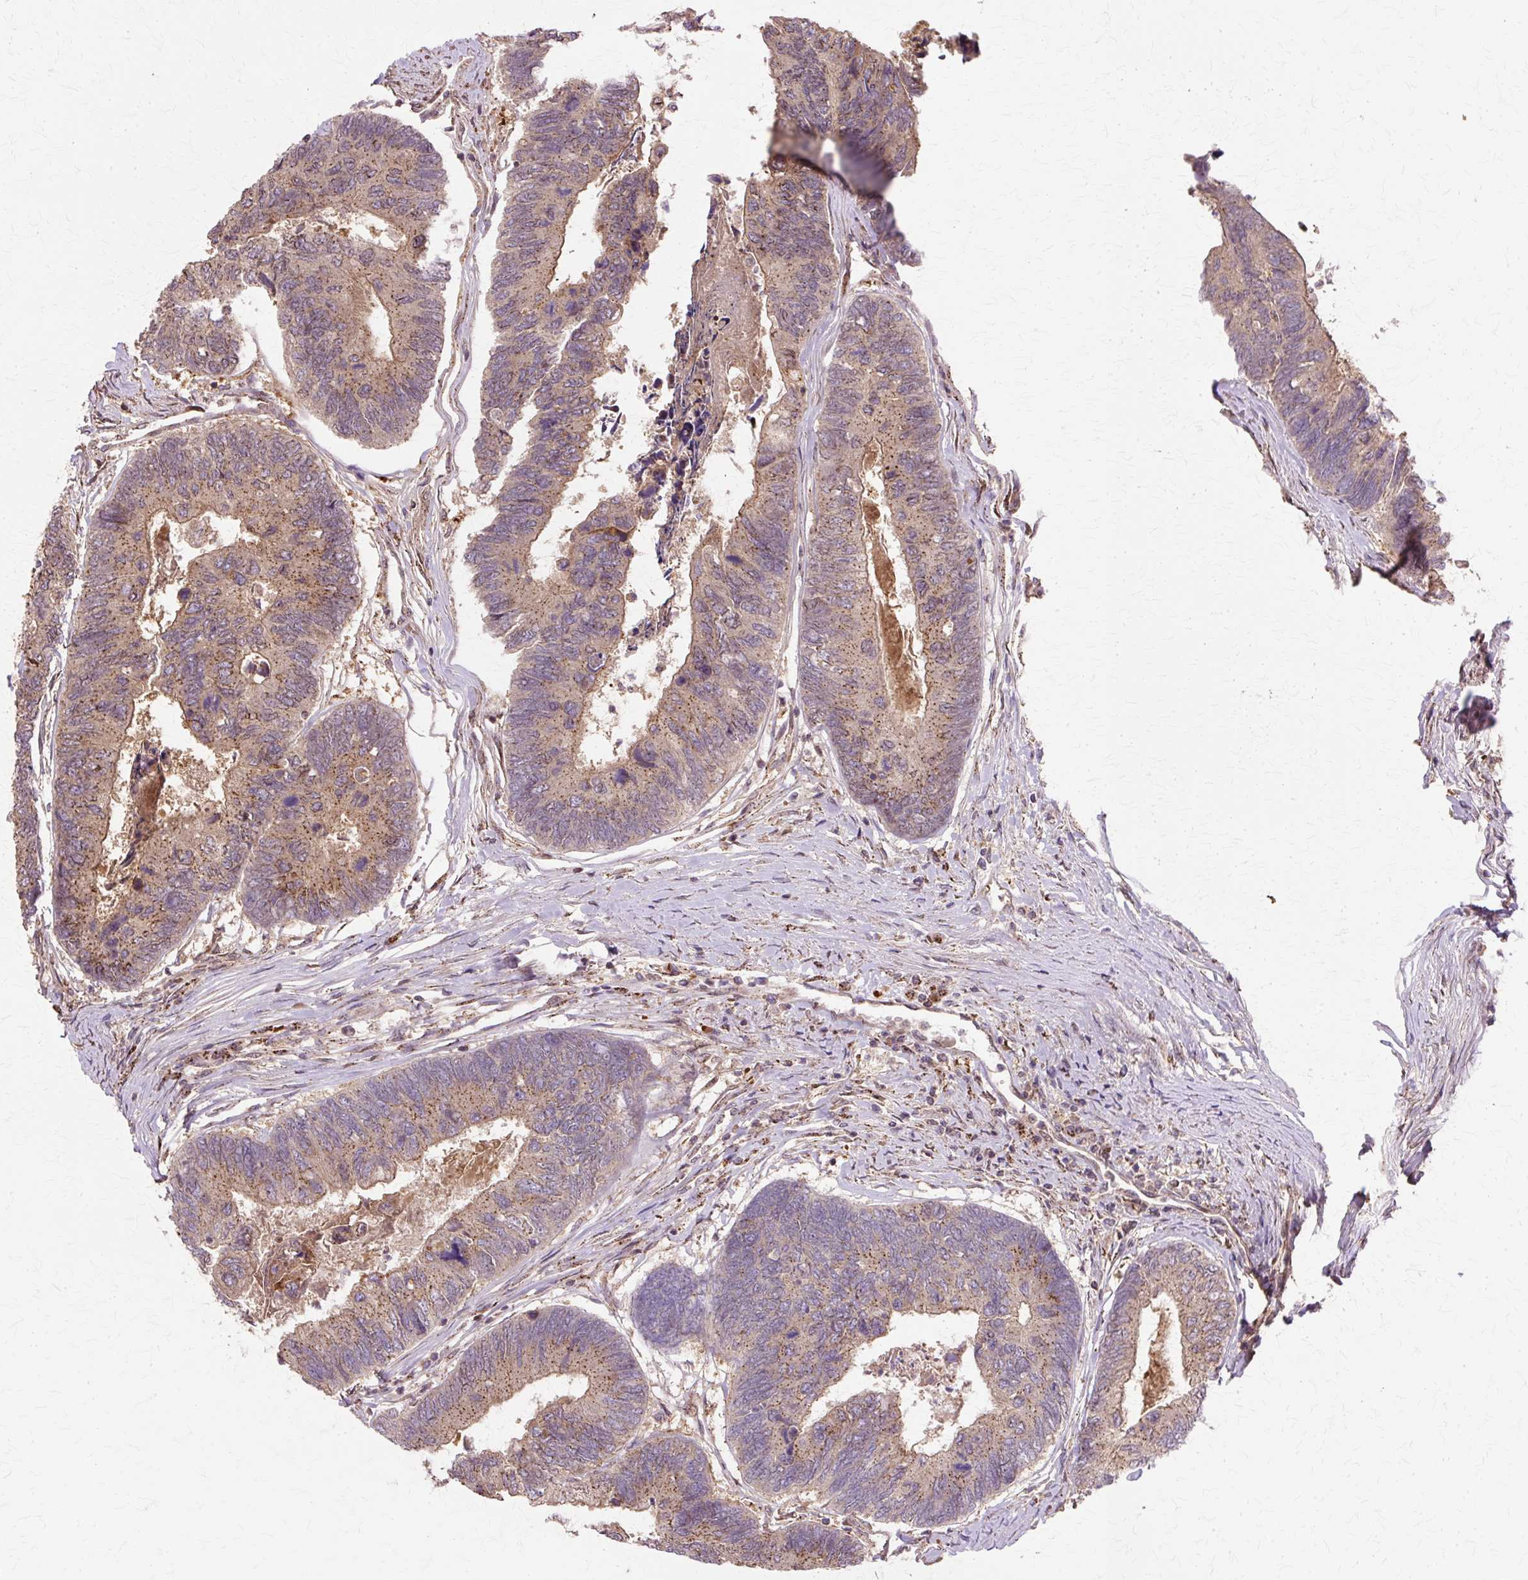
{"staining": {"intensity": "moderate", "quantity": ">75%", "location": "cytoplasmic/membranous"}, "tissue": "colorectal cancer", "cell_type": "Tumor cells", "image_type": "cancer", "snomed": [{"axis": "morphology", "description": "Adenocarcinoma, NOS"}, {"axis": "topography", "description": "Colon"}], "caption": "This is a micrograph of immunohistochemistry (IHC) staining of colorectal cancer, which shows moderate positivity in the cytoplasmic/membranous of tumor cells.", "gene": "COPB1", "patient": {"sex": "female", "age": 67}}